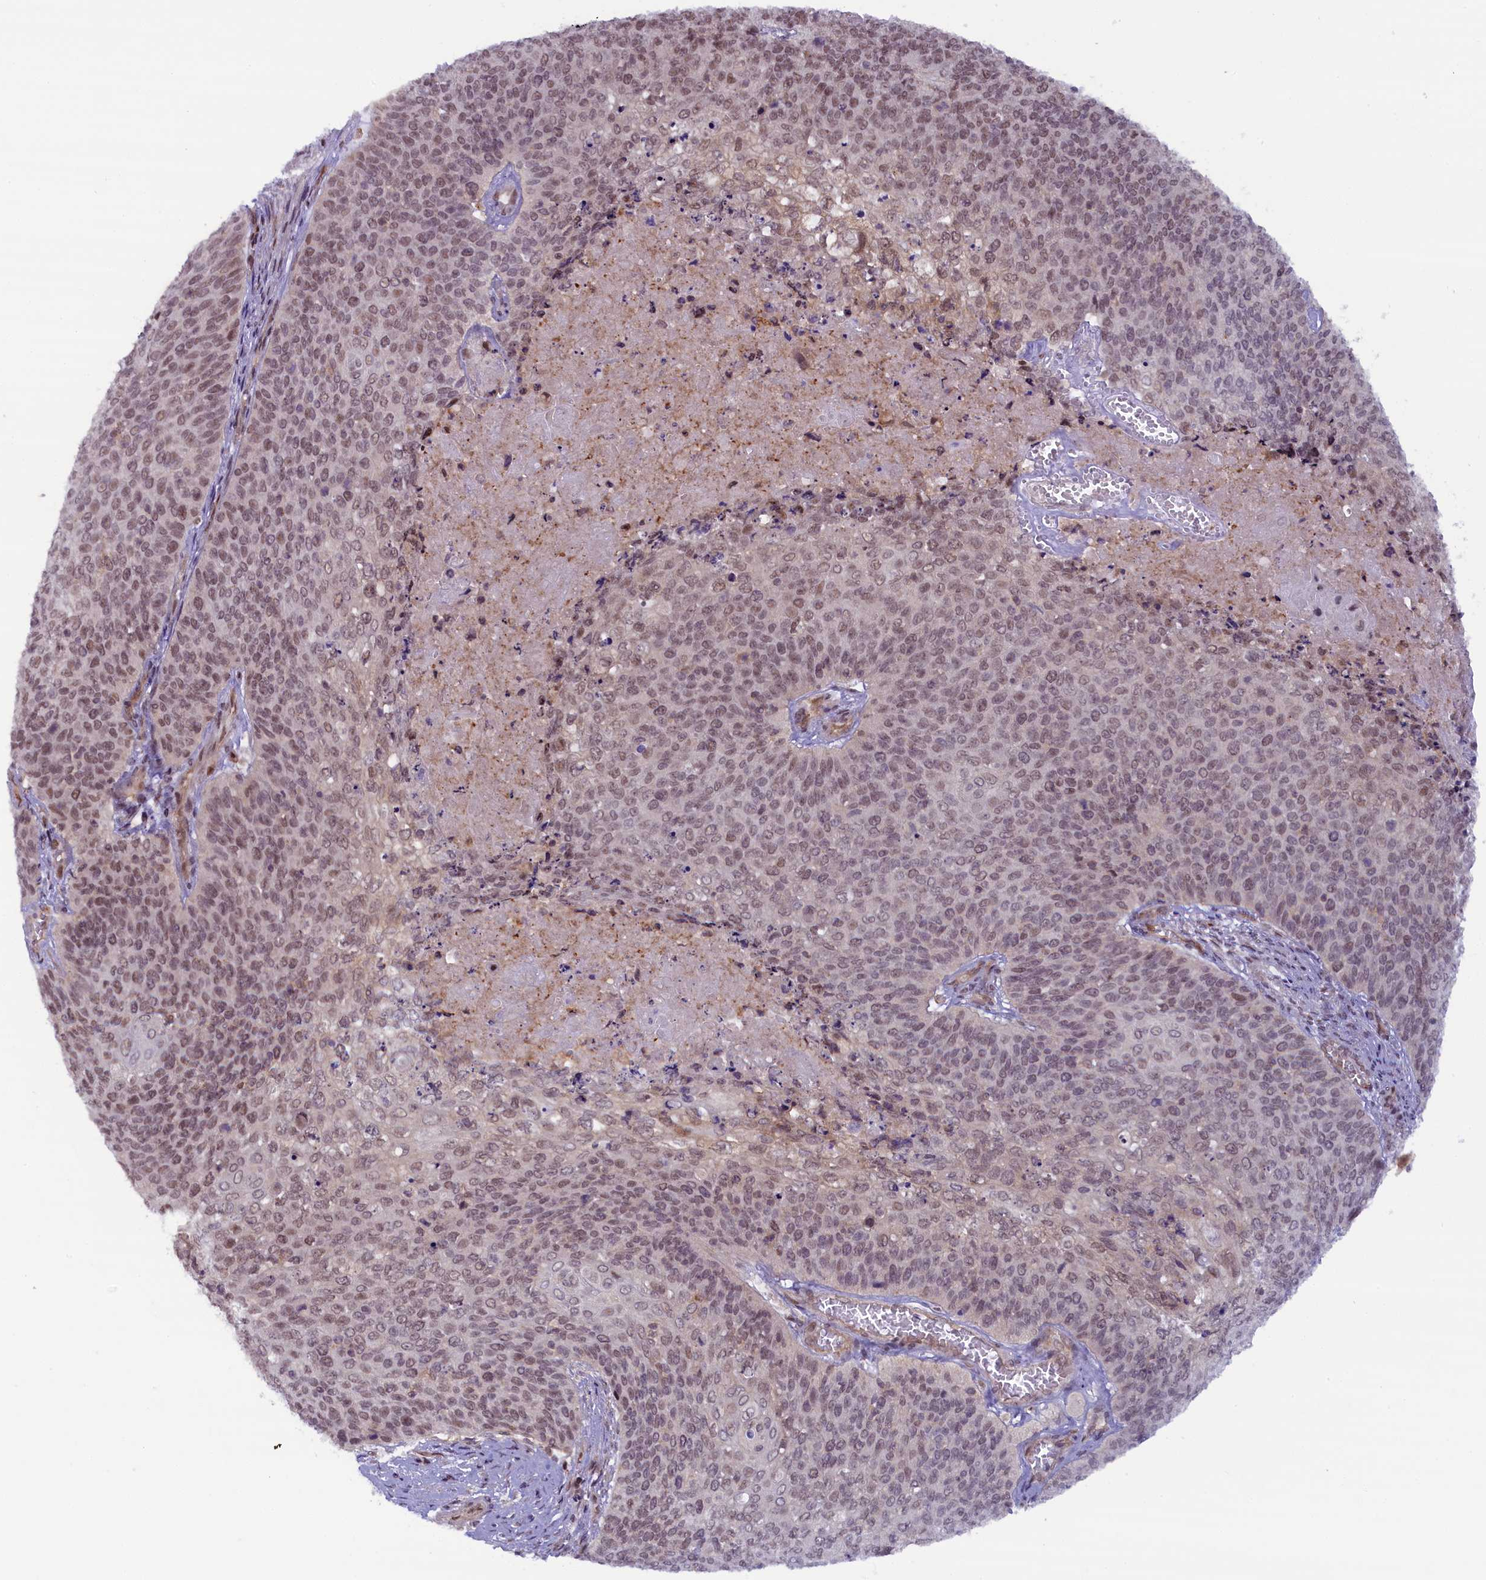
{"staining": {"intensity": "moderate", "quantity": ">75%", "location": "nuclear"}, "tissue": "cervical cancer", "cell_type": "Tumor cells", "image_type": "cancer", "snomed": [{"axis": "morphology", "description": "Squamous cell carcinoma, NOS"}, {"axis": "topography", "description": "Cervix"}], "caption": "Tumor cells display moderate nuclear positivity in approximately >75% of cells in cervical cancer (squamous cell carcinoma). (Stains: DAB in brown, nuclei in blue, Microscopy: brightfield microscopy at high magnification).", "gene": "FCHO1", "patient": {"sex": "female", "age": 39}}